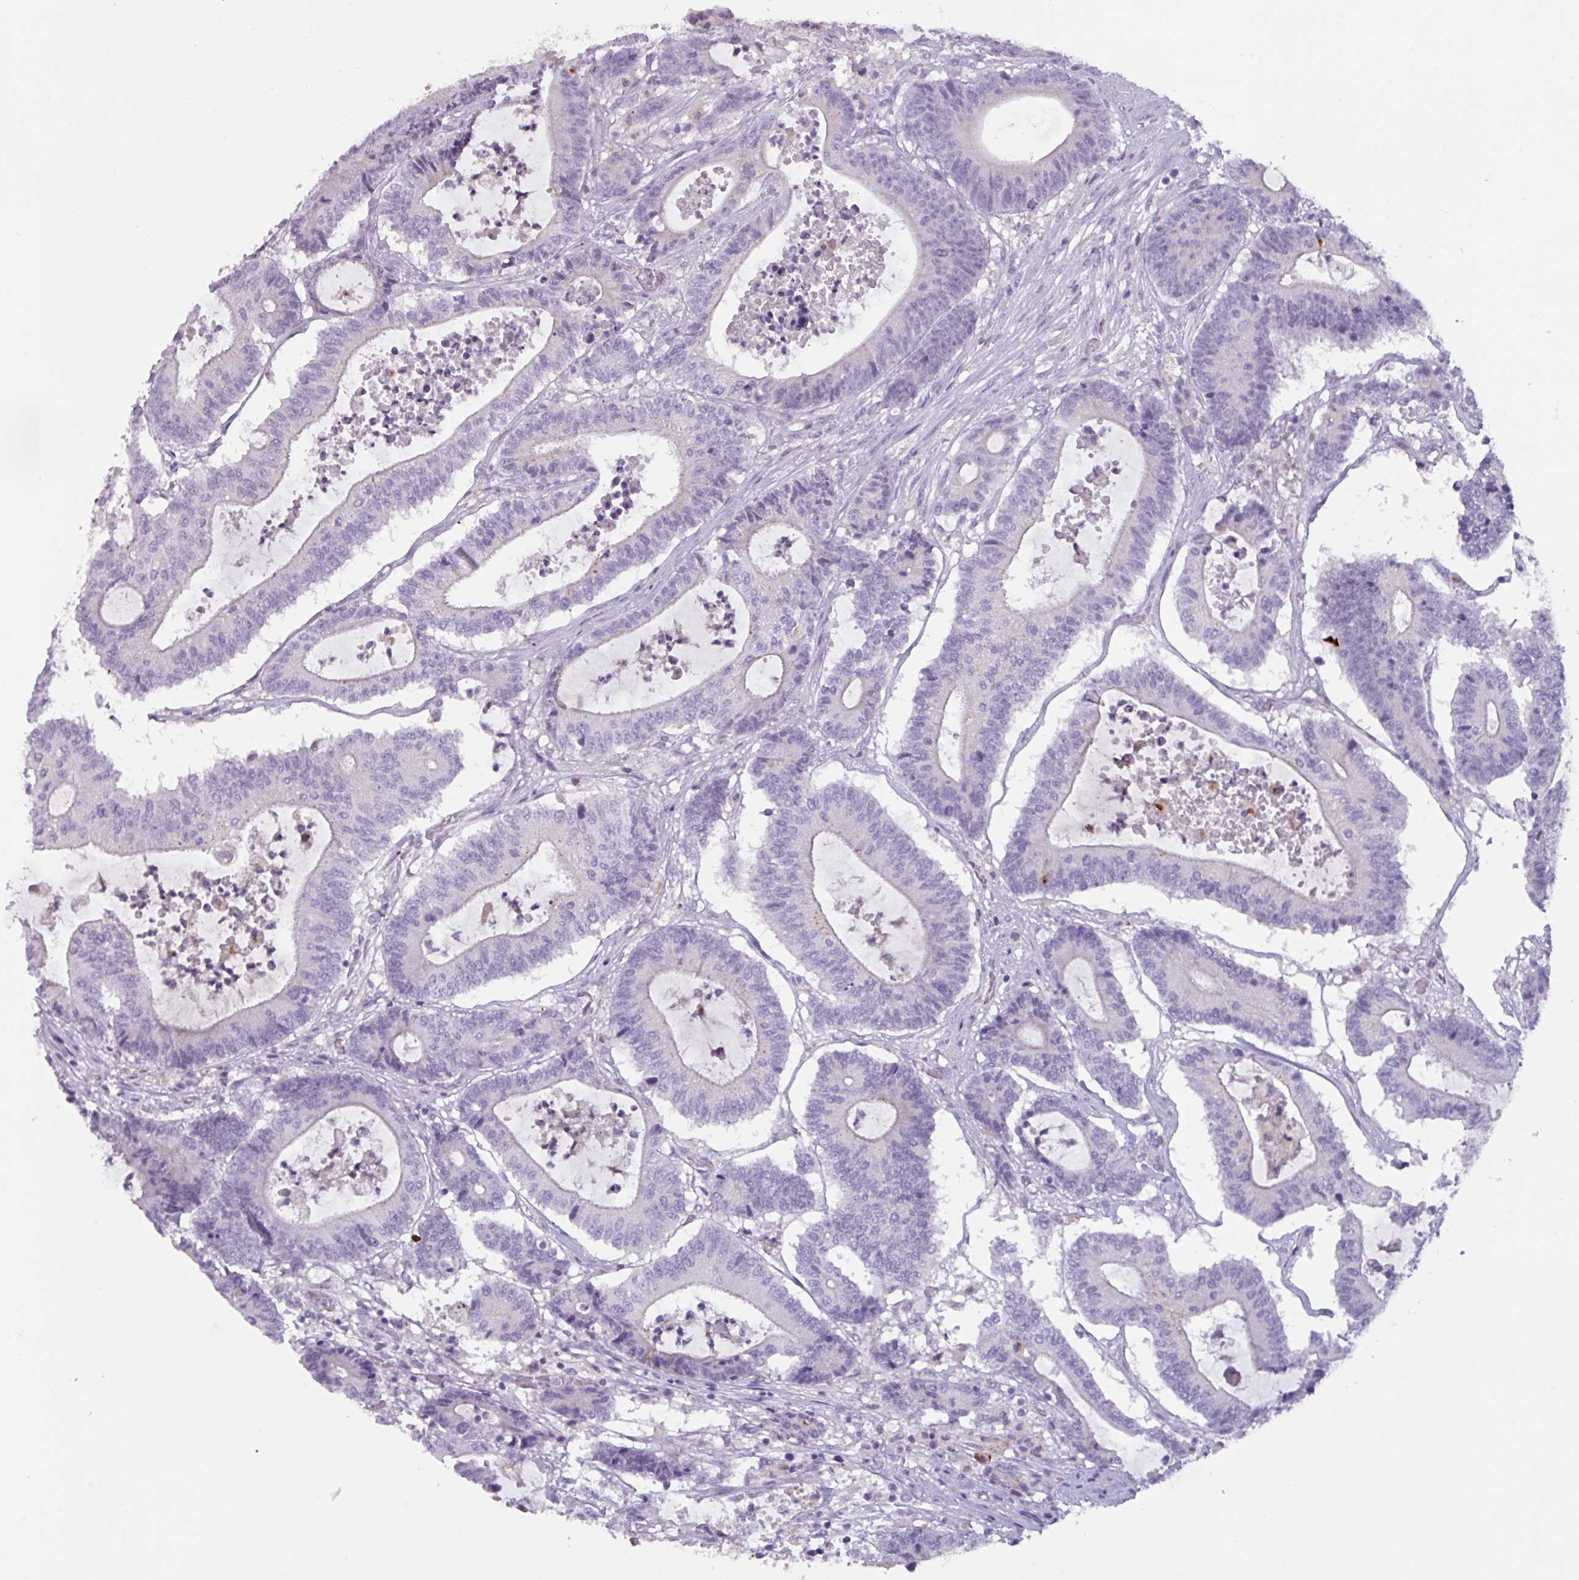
{"staining": {"intensity": "negative", "quantity": "none", "location": "none"}, "tissue": "colorectal cancer", "cell_type": "Tumor cells", "image_type": "cancer", "snomed": [{"axis": "morphology", "description": "Adenocarcinoma, NOS"}, {"axis": "topography", "description": "Colon"}], "caption": "Immunohistochemistry (IHC) of colorectal cancer reveals no positivity in tumor cells.", "gene": "OR2T10", "patient": {"sex": "female", "age": 84}}